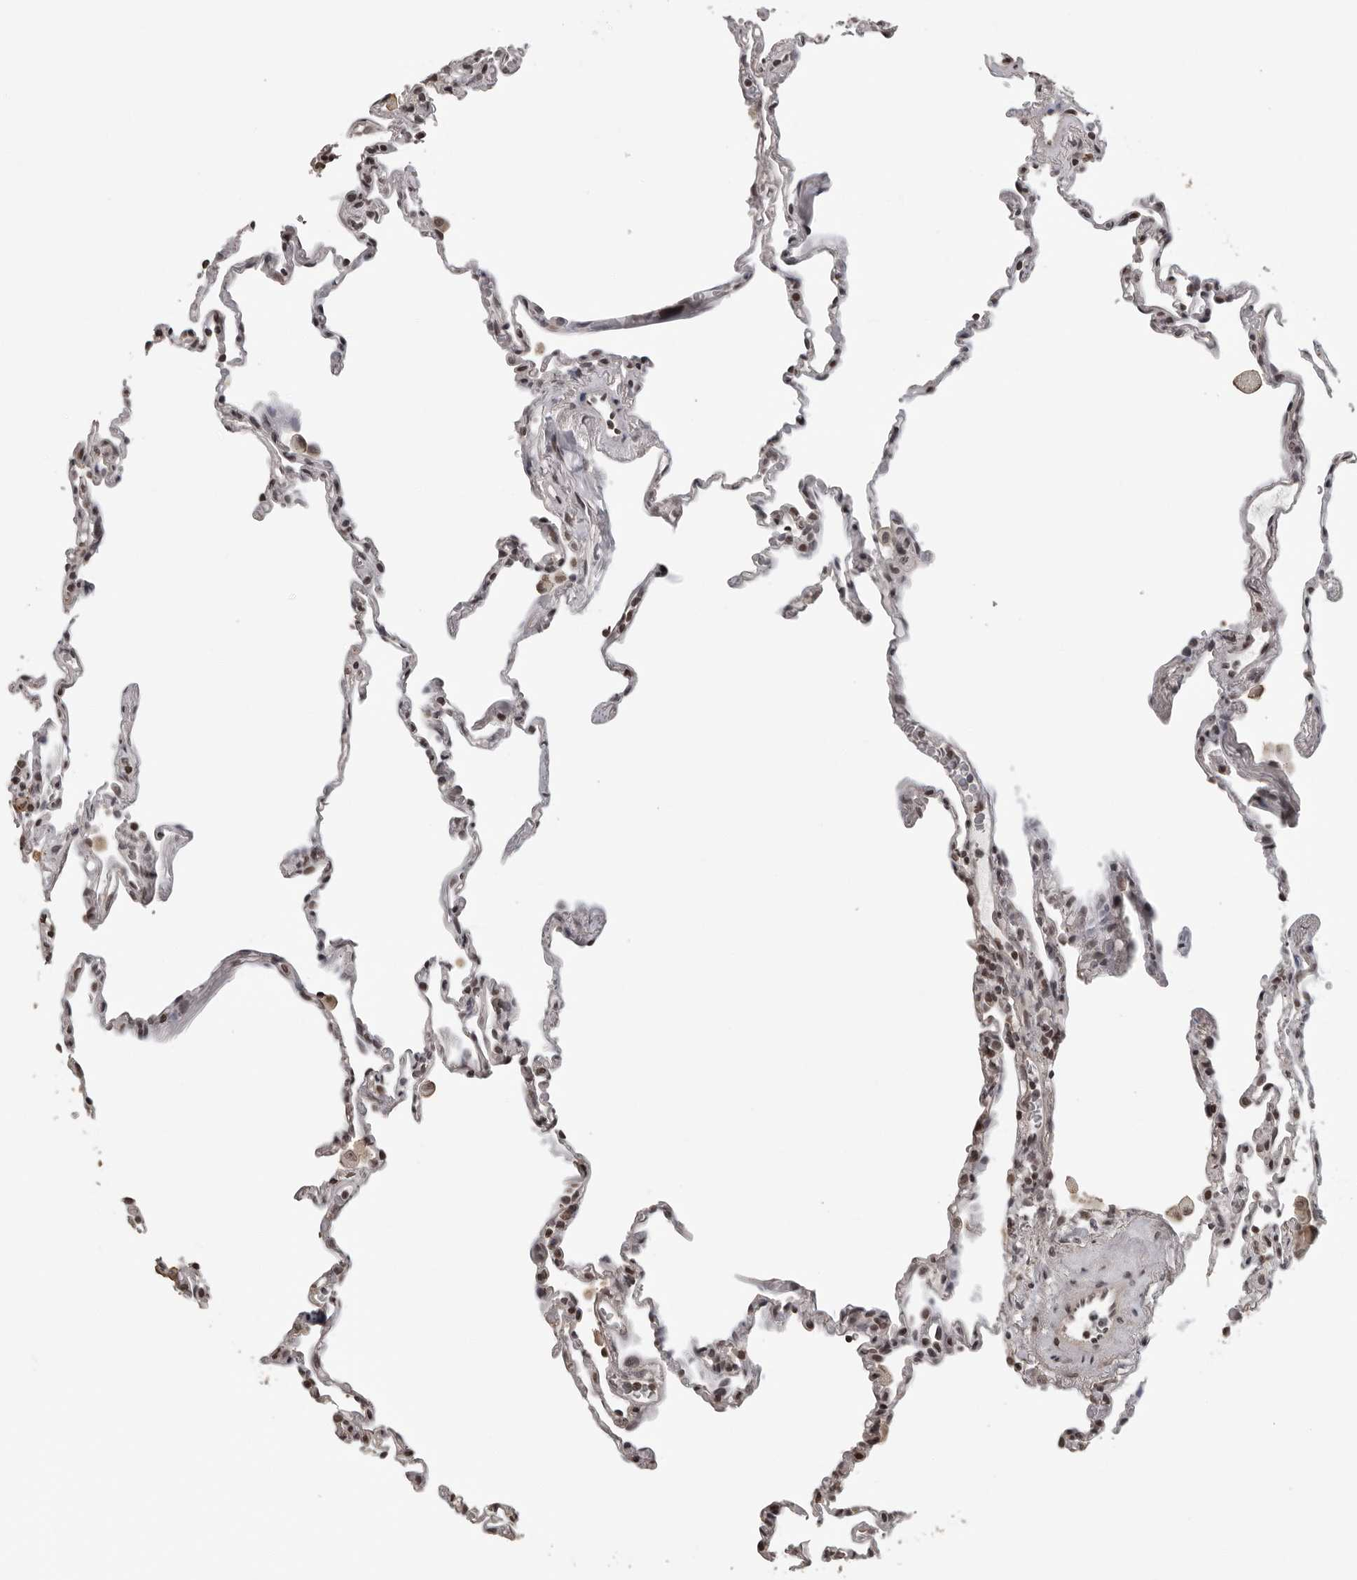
{"staining": {"intensity": "weak", "quantity": "25%-75%", "location": "nuclear"}, "tissue": "lung", "cell_type": "Alveolar cells", "image_type": "normal", "snomed": [{"axis": "morphology", "description": "Normal tissue, NOS"}, {"axis": "topography", "description": "Lung"}], "caption": "This is an image of IHC staining of unremarkable lung, which shows weak positivity in the nuclear of alveolar cells.", "gene": "ORC1", "patient": {"sex": "male", "age": 59}}